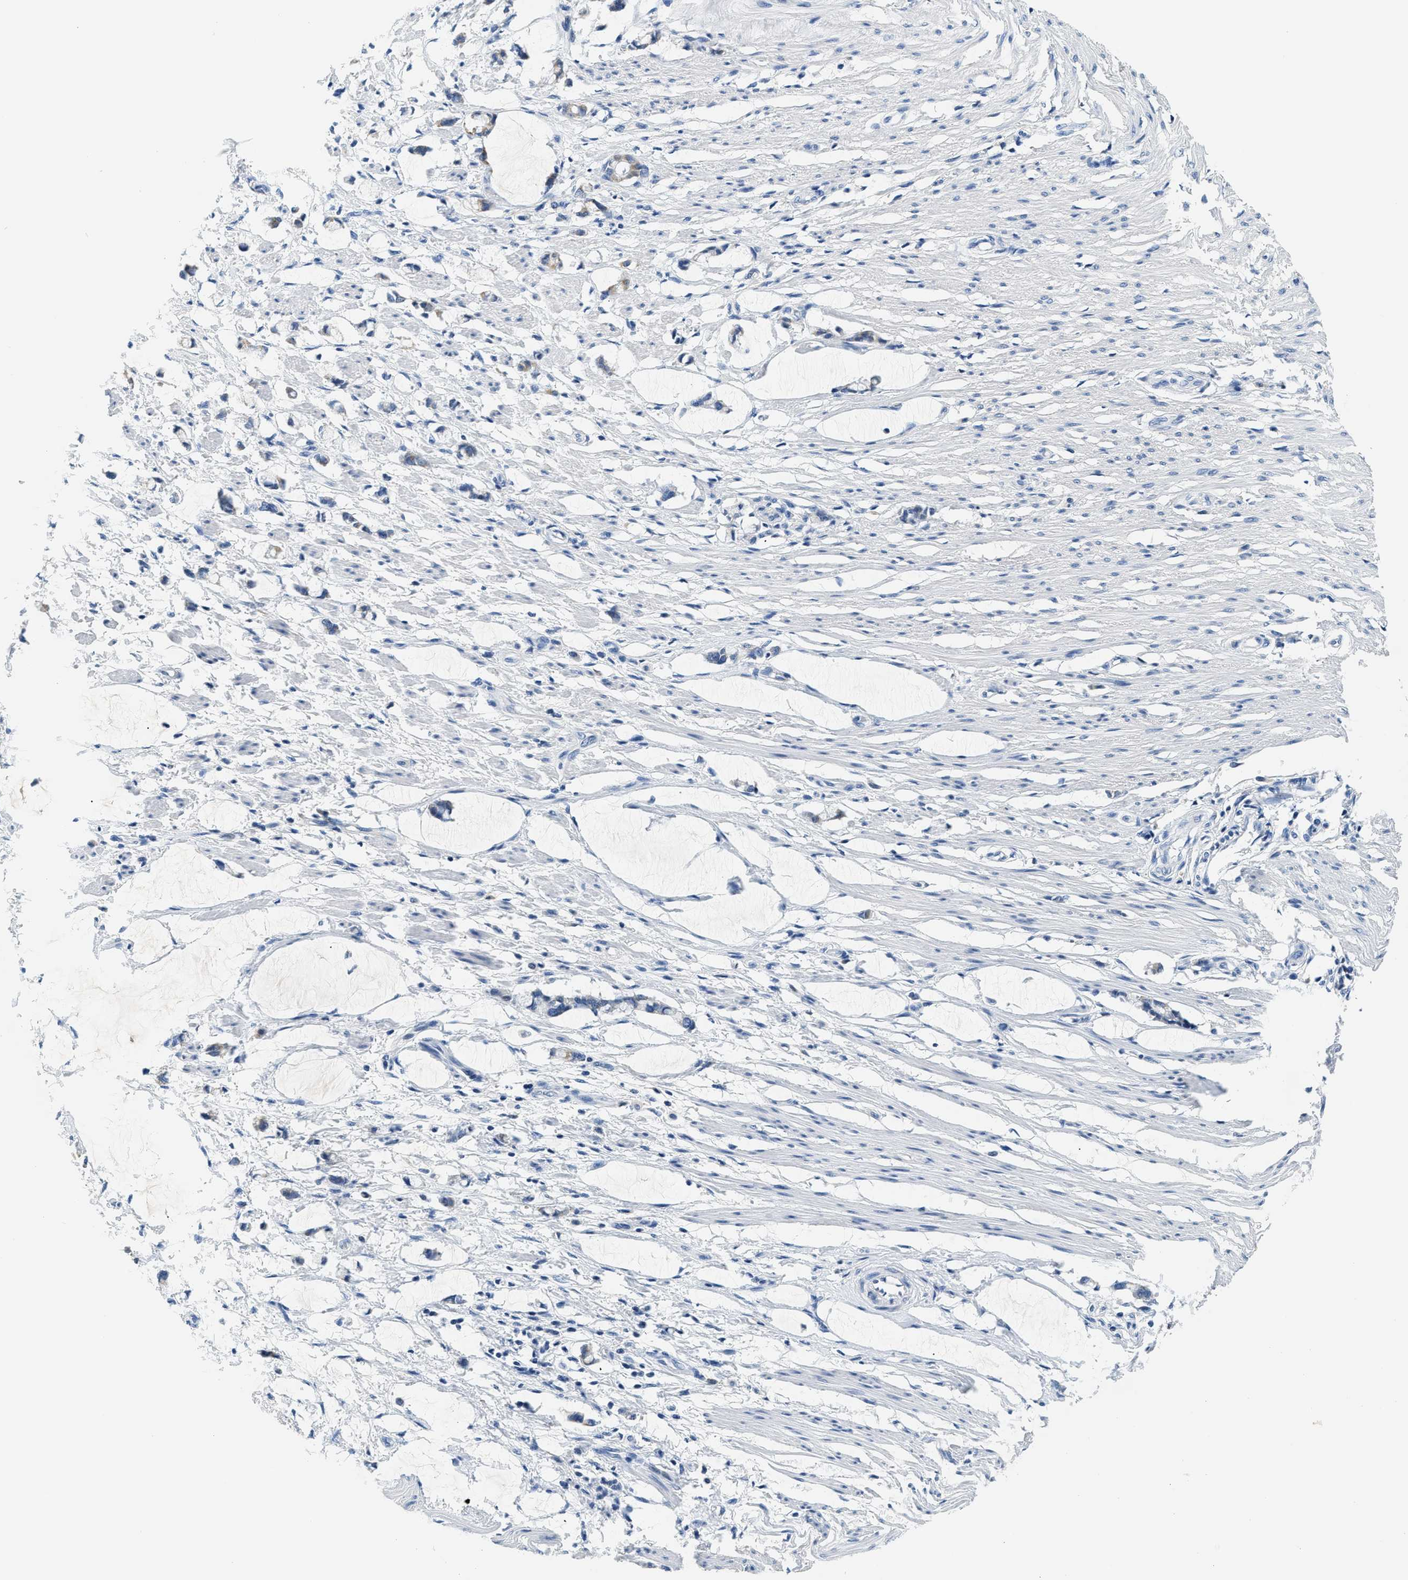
{"staining": {"intensity": "negative", "quantity": "none", "location": "none"}, "tissue": "smooth muscle", "cell_type": "Smooth muscle cells", "image_type": "normal", "snomed": [{"axis": "morphology", "description": "Normal tissue, NOS"}, {"axis": "morphology", "description": "Adenocarcinoma, NOS"}, {"axis": "topography", "description": "Smooth muscle"}, {"axis": "topography", "description": "Colon"}], "caption": "Immunohistochemistry (IHC) histopathology image of unremarkable smooth muscle: smooth muscle stained with DAB reveals no significant protein staining in smooth muscle cells.", "gene": "PCK2", "patient": {"sex": "male", "age": 14}}